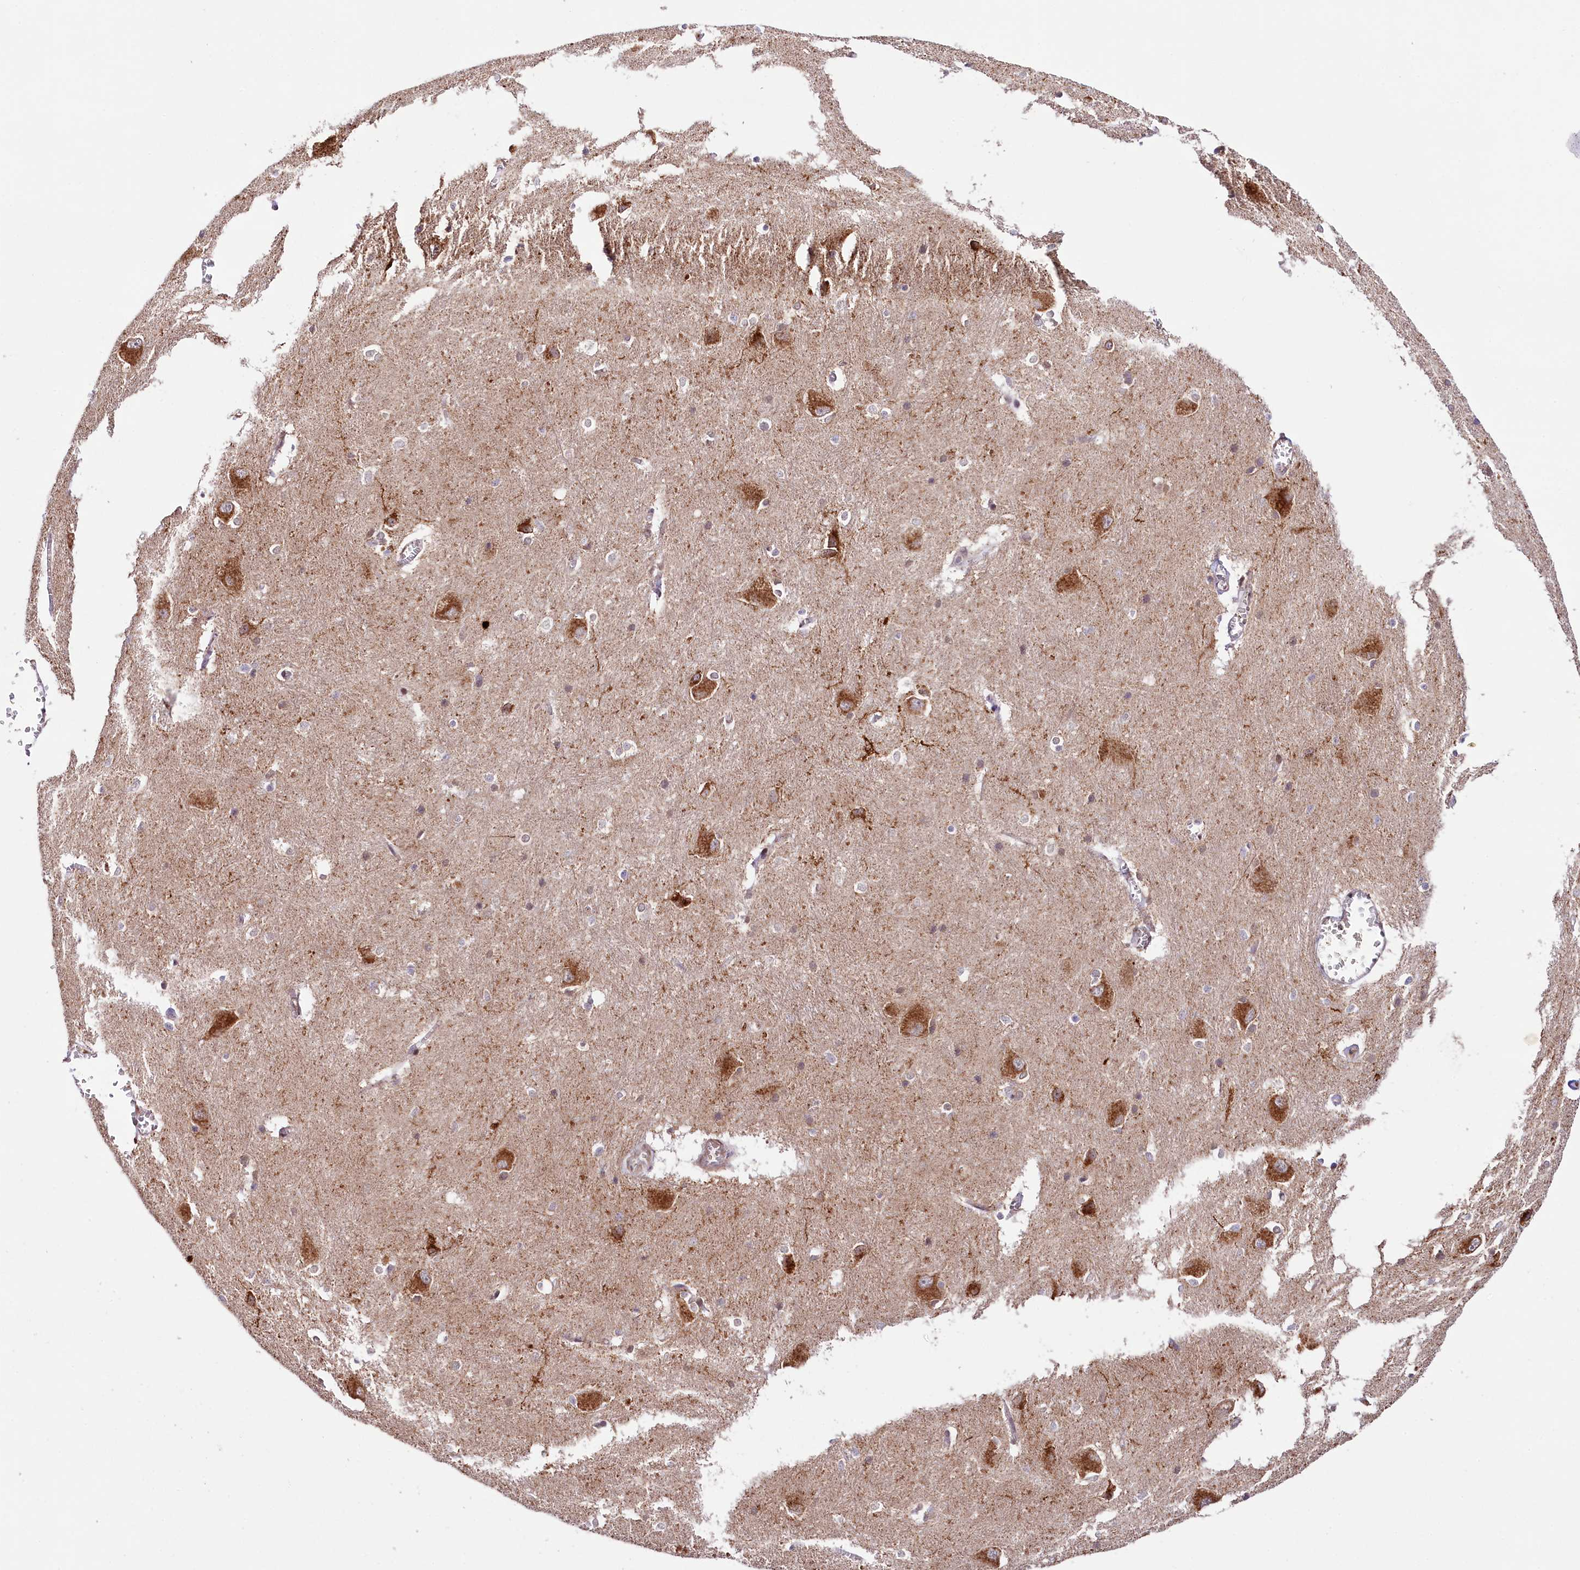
{"staining": {"intensity": "weak", "quantity": "<25%", "location": "cytoplasmic/membranous"}, "tissue": "caudate", "cell_type": "Glial cells", "image_type": "normal", "snomed": [{"axis": "morphology", "description": "Normal tissue, NOS"}, {"axis": "topography", "description": "Lateral ventricle wall"}], "caption": "High magnification brightfield microscopy of normal caudate stained with DAB (brown) and counterstained with hematoxylin (blue): glial cells show no significant staining. The staining was performed using DAB (3,3'-diaminobenzidine) to visualize the protein expression in brown, while the nuclei were stained in blue with hematoxylin (Magnification: 20x).", "gene": "ZNF226", "patient": {"sex": "male", "age": 37}}